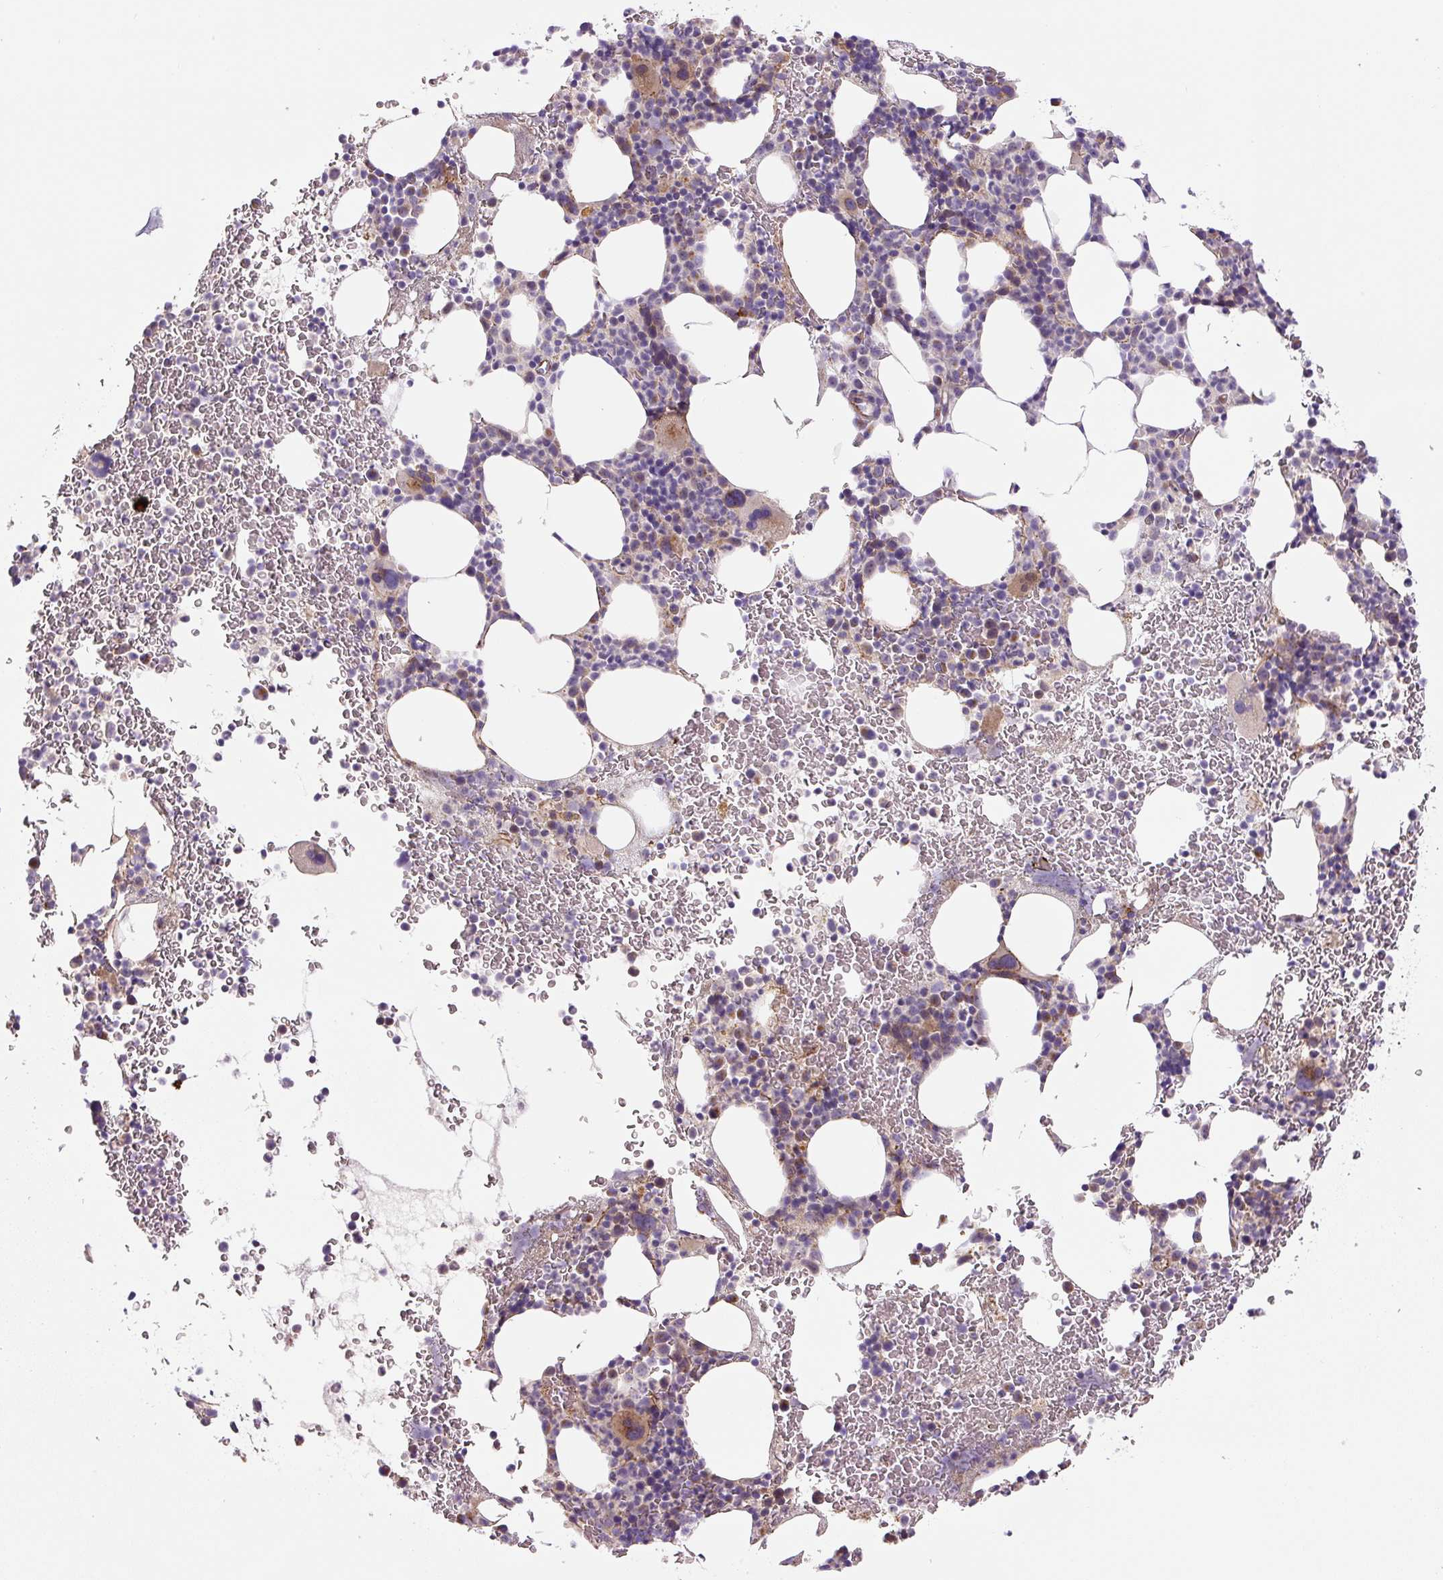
{"staining": {"intensity": "moderate", "quantity": "<25%", "location": "cytoplasmic/membranous"}, "tissue": "bone marrow", "cell_type": "Hematopoietic cells", "image_type": "normal", "snomed": [{"axis": "morphology", "description": "Normal tissue, NOS"}, {"axis": "topography", "description": "Bone marrow"}], "caption": "A brown stain labels moderate cytoplasmic/membranous positivity of a protein in hematopoietic cells of unremarkable bone marrow. (DAB (3,3'-diaminobenzidine) IHC with brightfield microscopy, high magnification).", "gene": "CCNI2", "patient": {"sex": "male", "age": 62}}